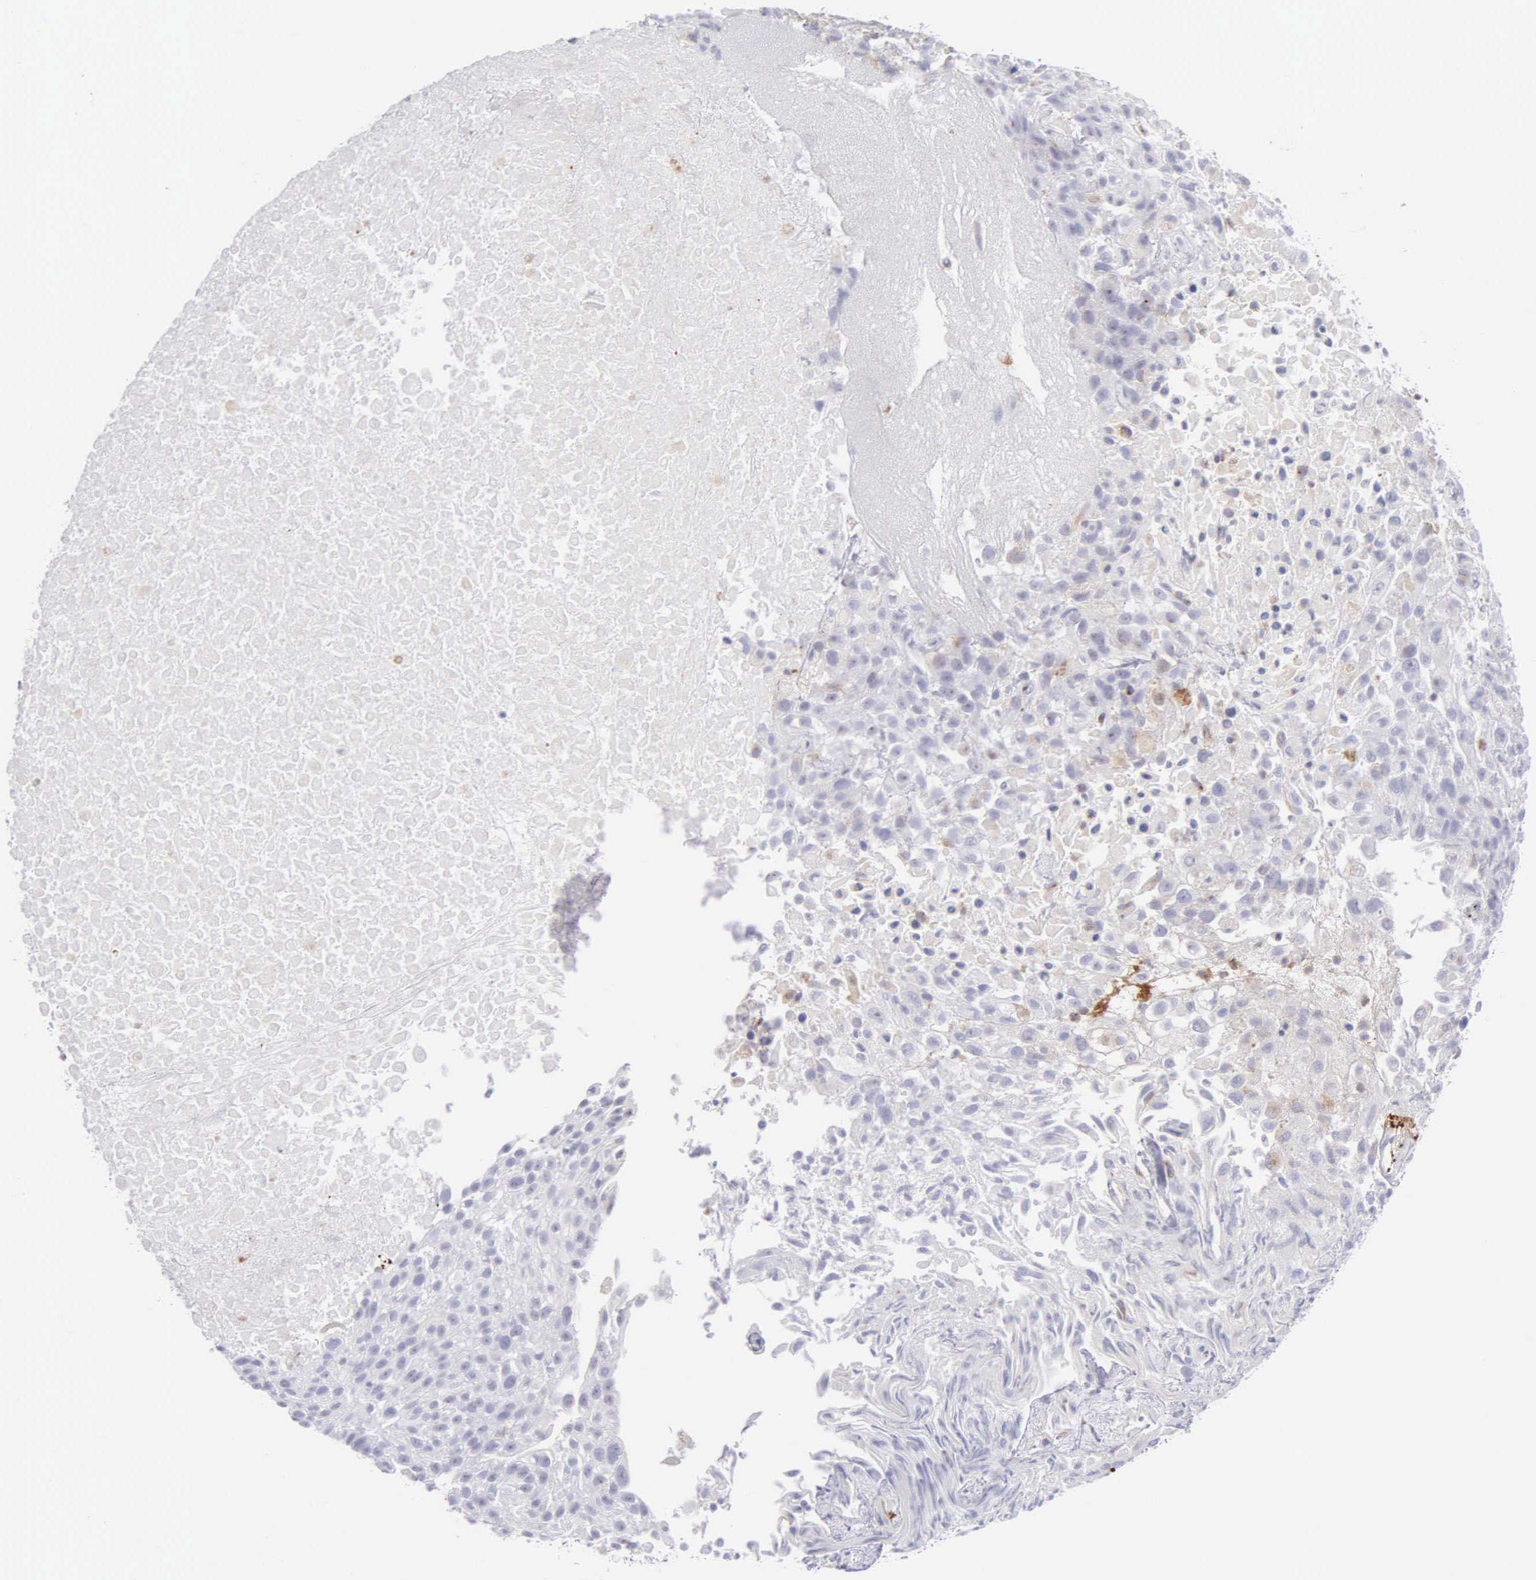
{"staining": {"intensity": "negative", "quantity": "none", "location": "none"}, "tissue": "urothelial cancer", "cell_type": "Tumor cells", "image_type": "cancer", "snomed": [{"axis": "morphology", "description": "Urothelial carcinoma, High grade"}, {"axis": "topography", "description": "Urinary bladder"}], "caption": "Tumor cells show no significant protein expression in urothelial carcinoma (high-grade).", "gene": "SRGN", "patient": {"sex": "male", "age": 56}}